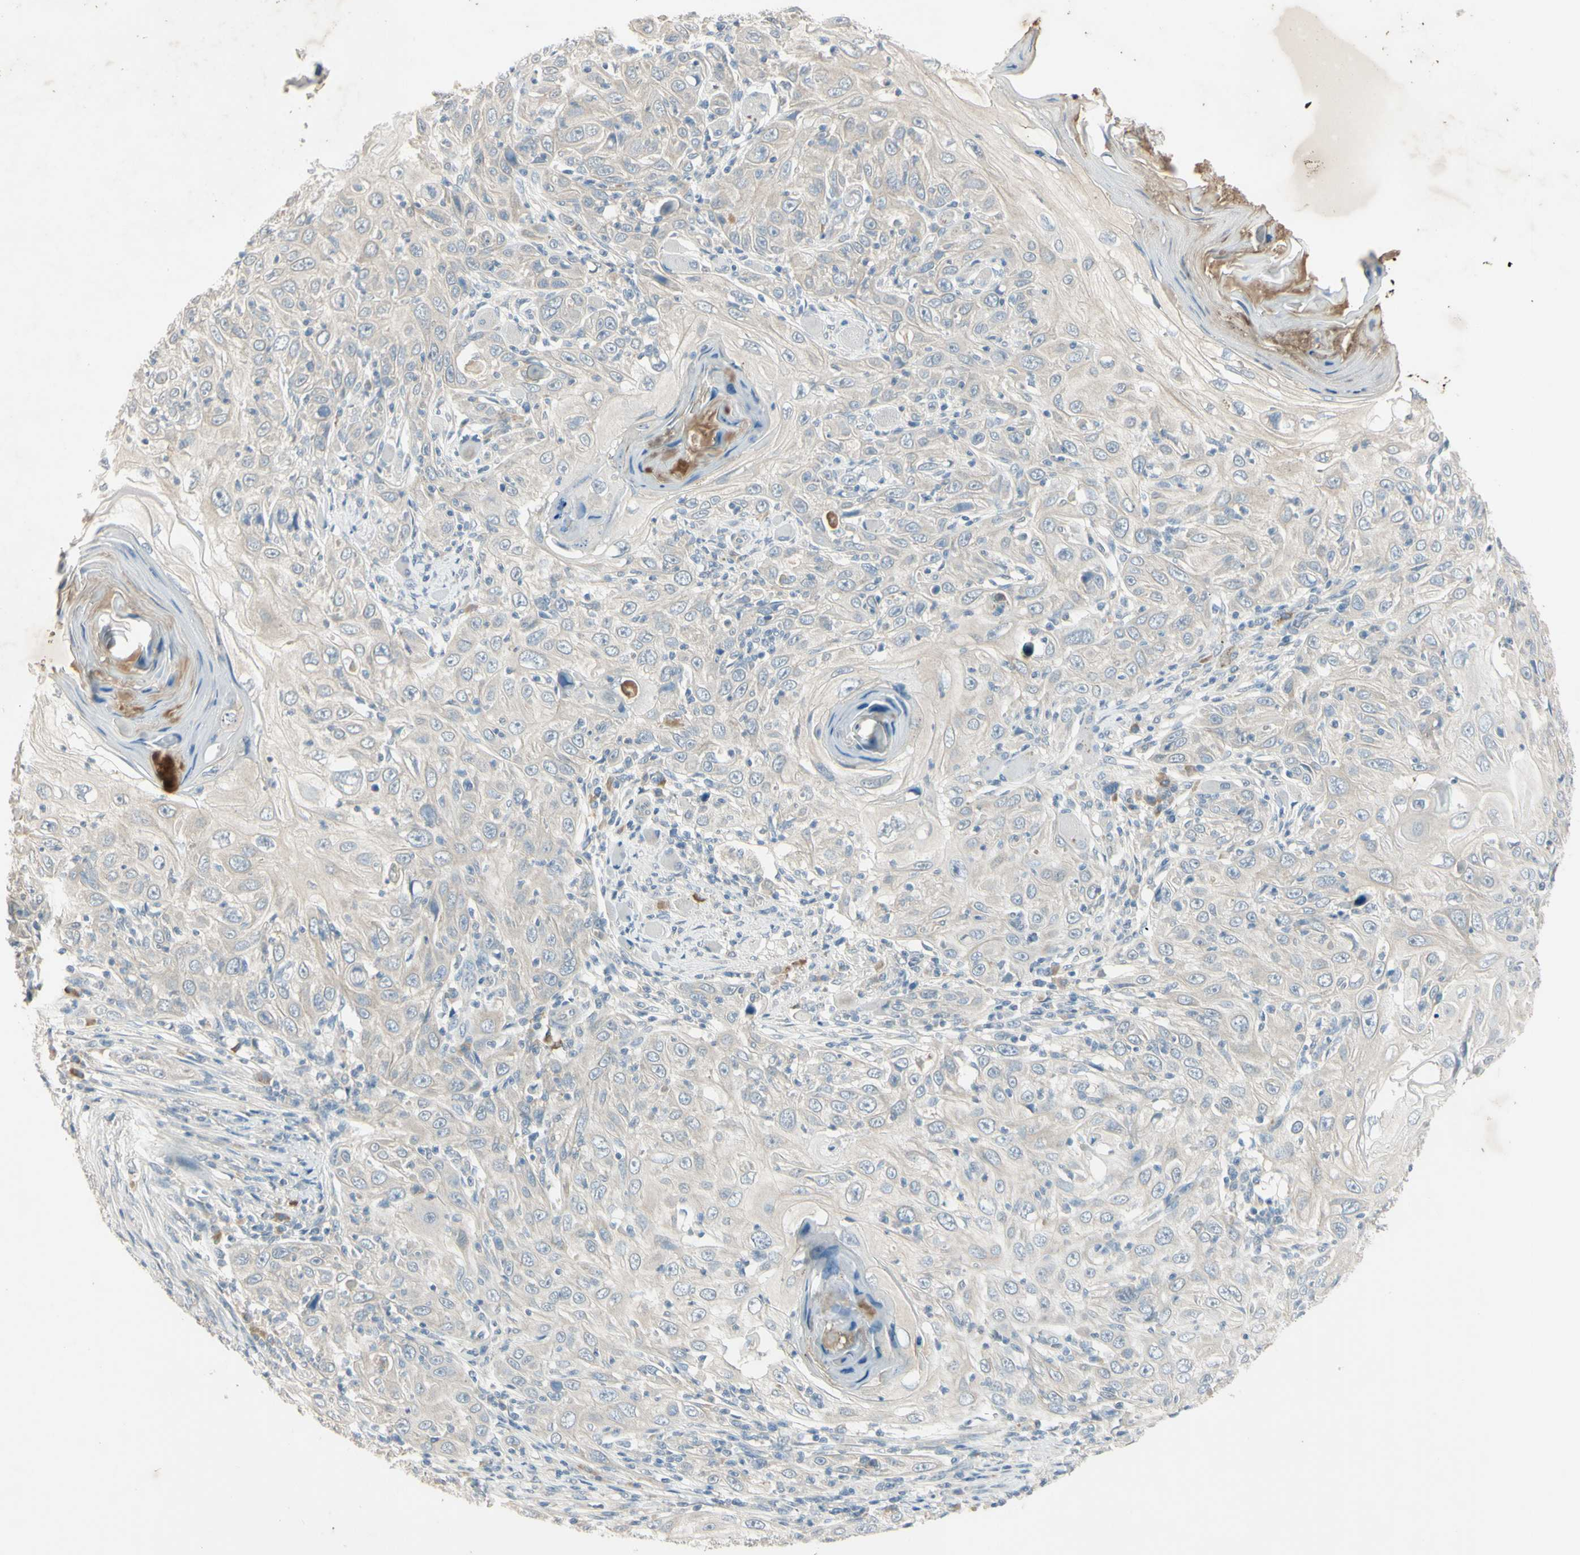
{"staining": {"intensity": "negative", "quantity": "none", "location": "none"}, "tissue": "skin cancer", "cell_type": "Tumor cells", "image_type": "cancer", "snomed": [{"axis": "morphology", "description": "Squamous cell carcinoma, NOS"}, {"axis": "topography", "description": "Skin"}], "caption": "Skin squamous cell carcinoma was stained to show a protein in brown. There is no significant positivity in tumor cells.", "gene": "AATK", "patient": {"sex": "female", "age": 88}}